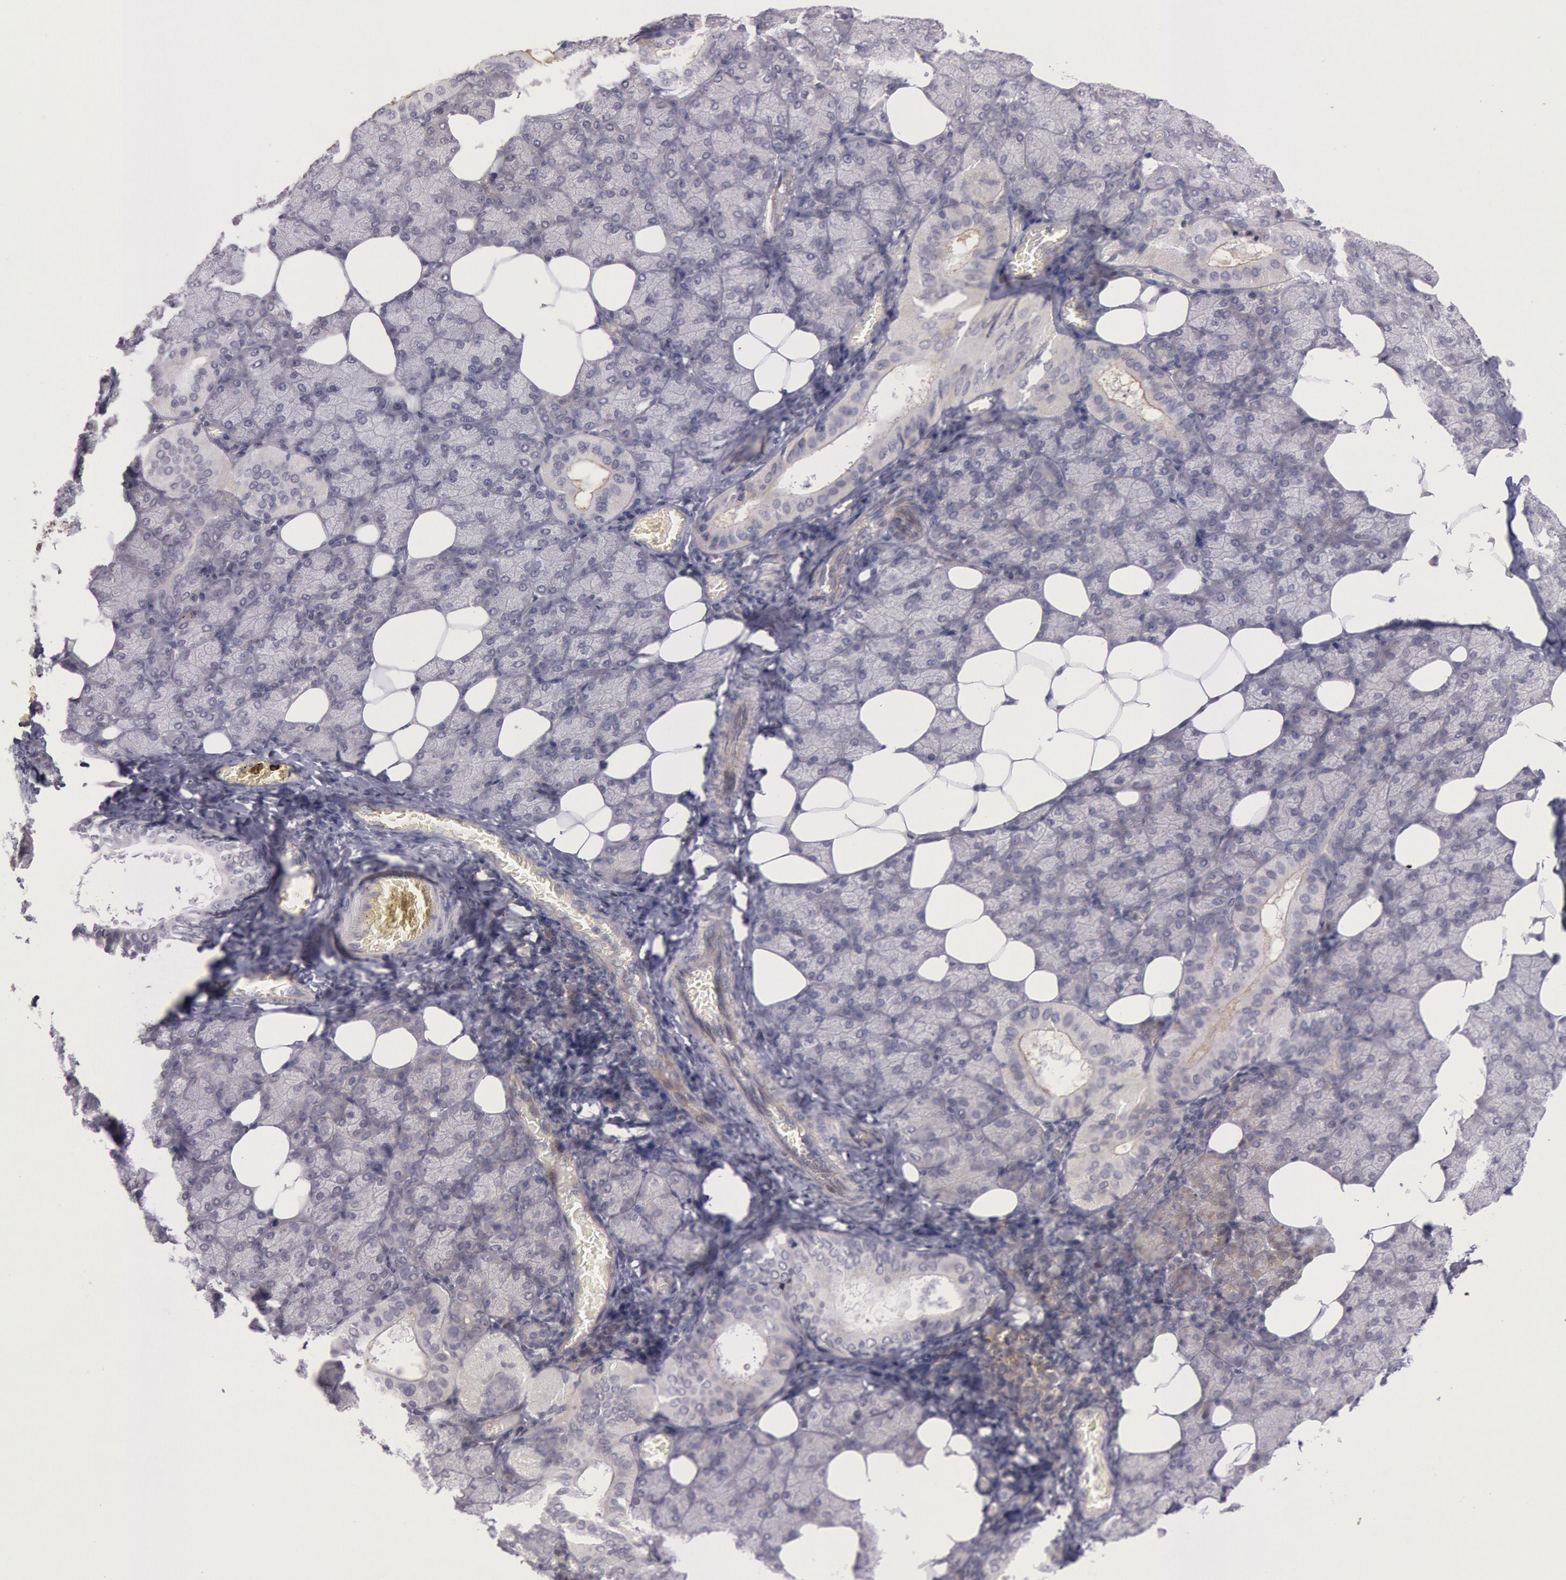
{"staining": {"intensity": "negative", "quantity": "none", "location": "none"}, "tissue": "salivary gland", "cell_type": "Glandular cells", "image_type": "normal", "snomed": [{"axis": "morphology", "description": "Normal tissue, NOS"}, {"axis": "topography", "description": "Lymph node"}, {"axis": "topography", "description": "Salivary gland"}], "caption": "Immunohistochemistry (IHC) image of normal human salivary gland stained for a protein (brown), which shows no expression in glandular cells. (DAB (3,3'-diaminobenzidine) immunohistochemistry (IHC) with hematoxylin counter stain).", "gene": "TRIB2", "patient": {"sex": "male", "age": 8}}